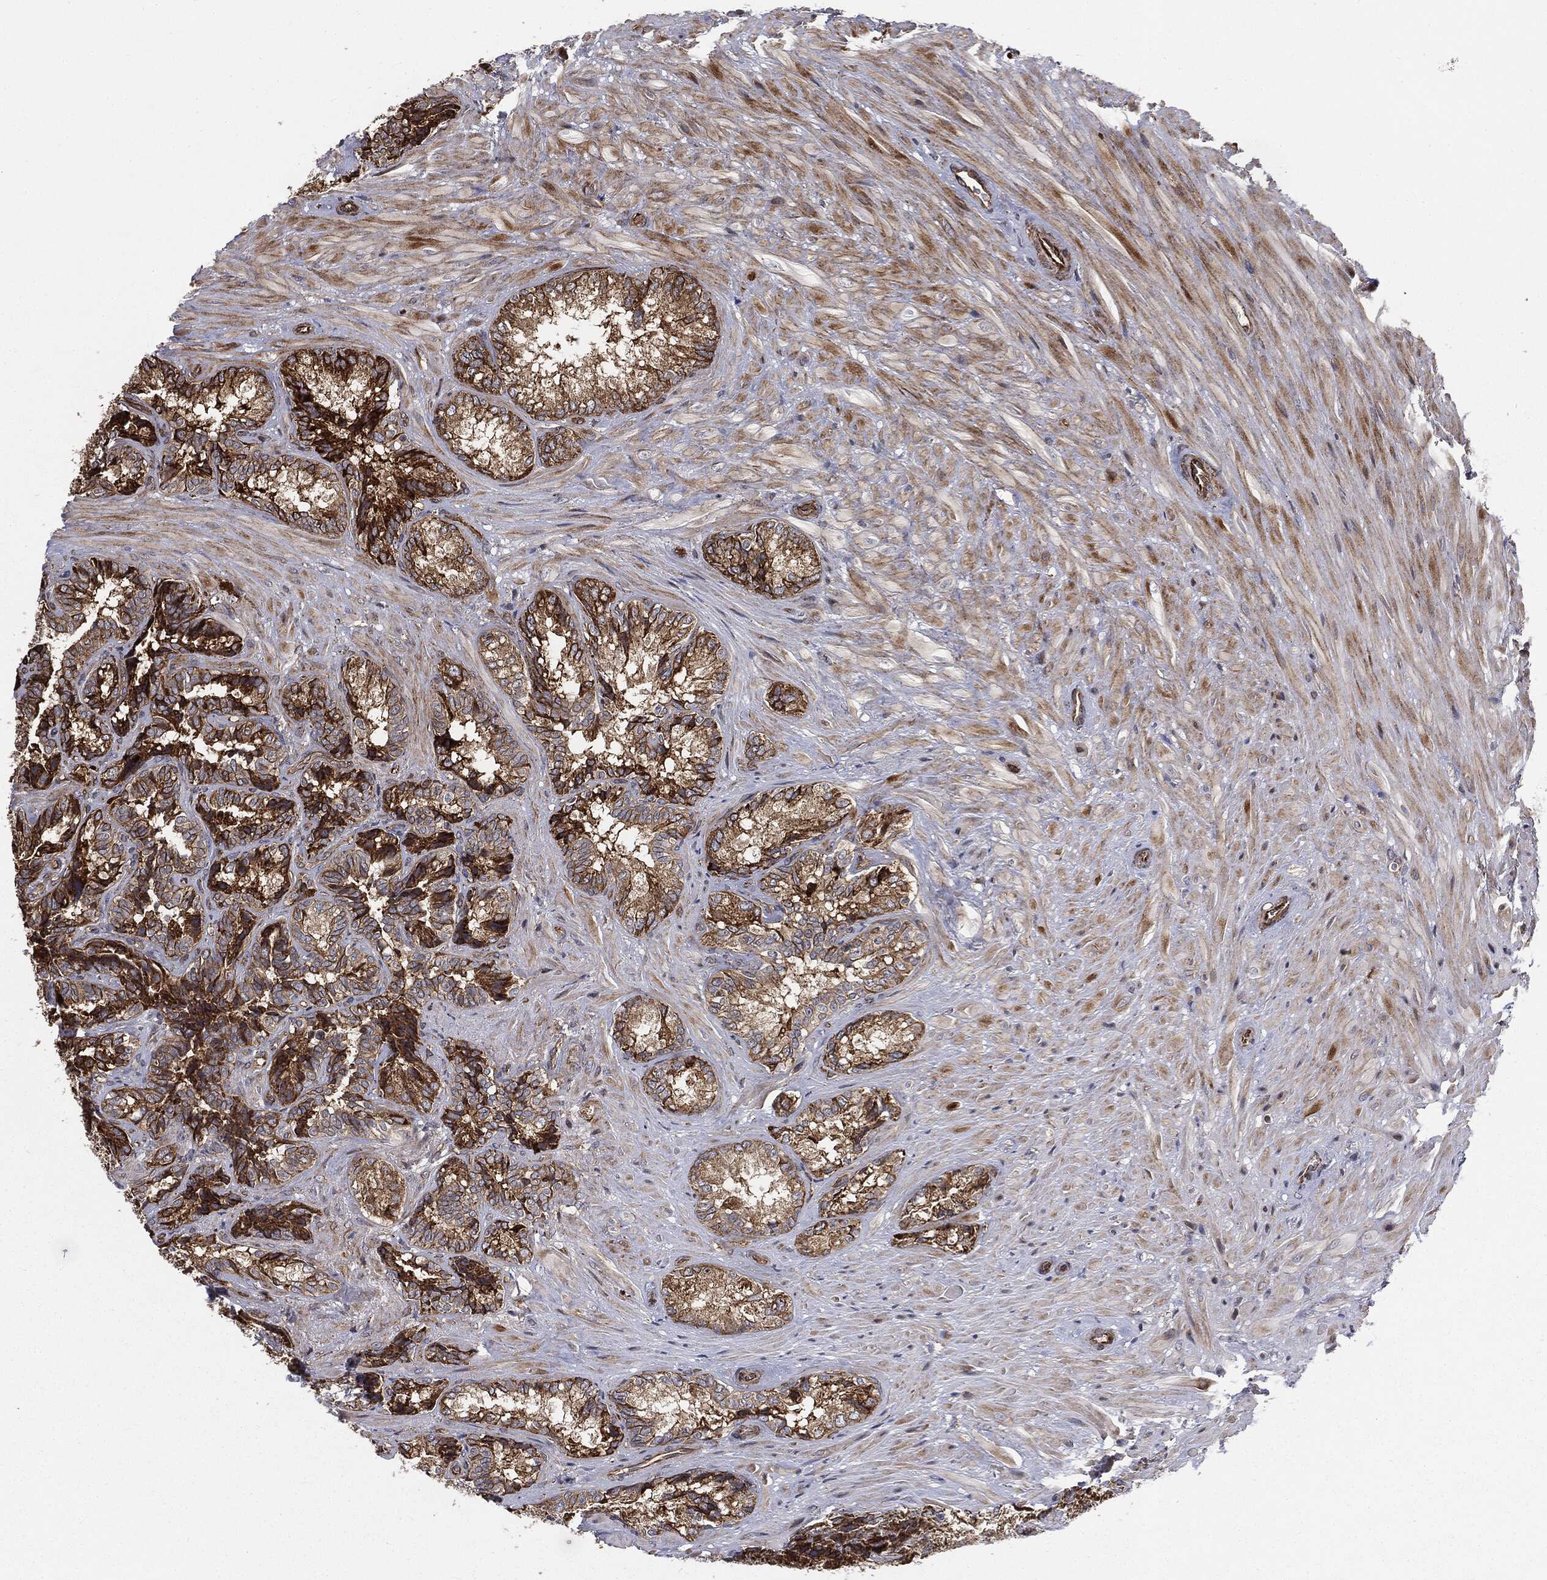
{"staining": {"intensity": "strong", "quantity": ">75%", "location": "cytoplasmic/membranous"}, "tissue": "seminal vesicle", "cell_type": "Glandular cells", "image_type": "normal", "snomed": [{"axis": "morphology", "description": "Normal tissue, NOS"}, {"axis": "topography", "description": "Seminal veicle"}], "caption": "Immunohistochemistry (IHC) photomicrograph of unremarkable seminal vesicle: seminal vesicle stained using immunohistochemistry (IHC) displays high levels of strong protein expression localized specifically in the cytoplasmic/membranous of glandular cells, appearing as a cytoplasmic/membranous brown color.", "gene": "CYLD", "patient": {"sex": "male", "age": 68}}